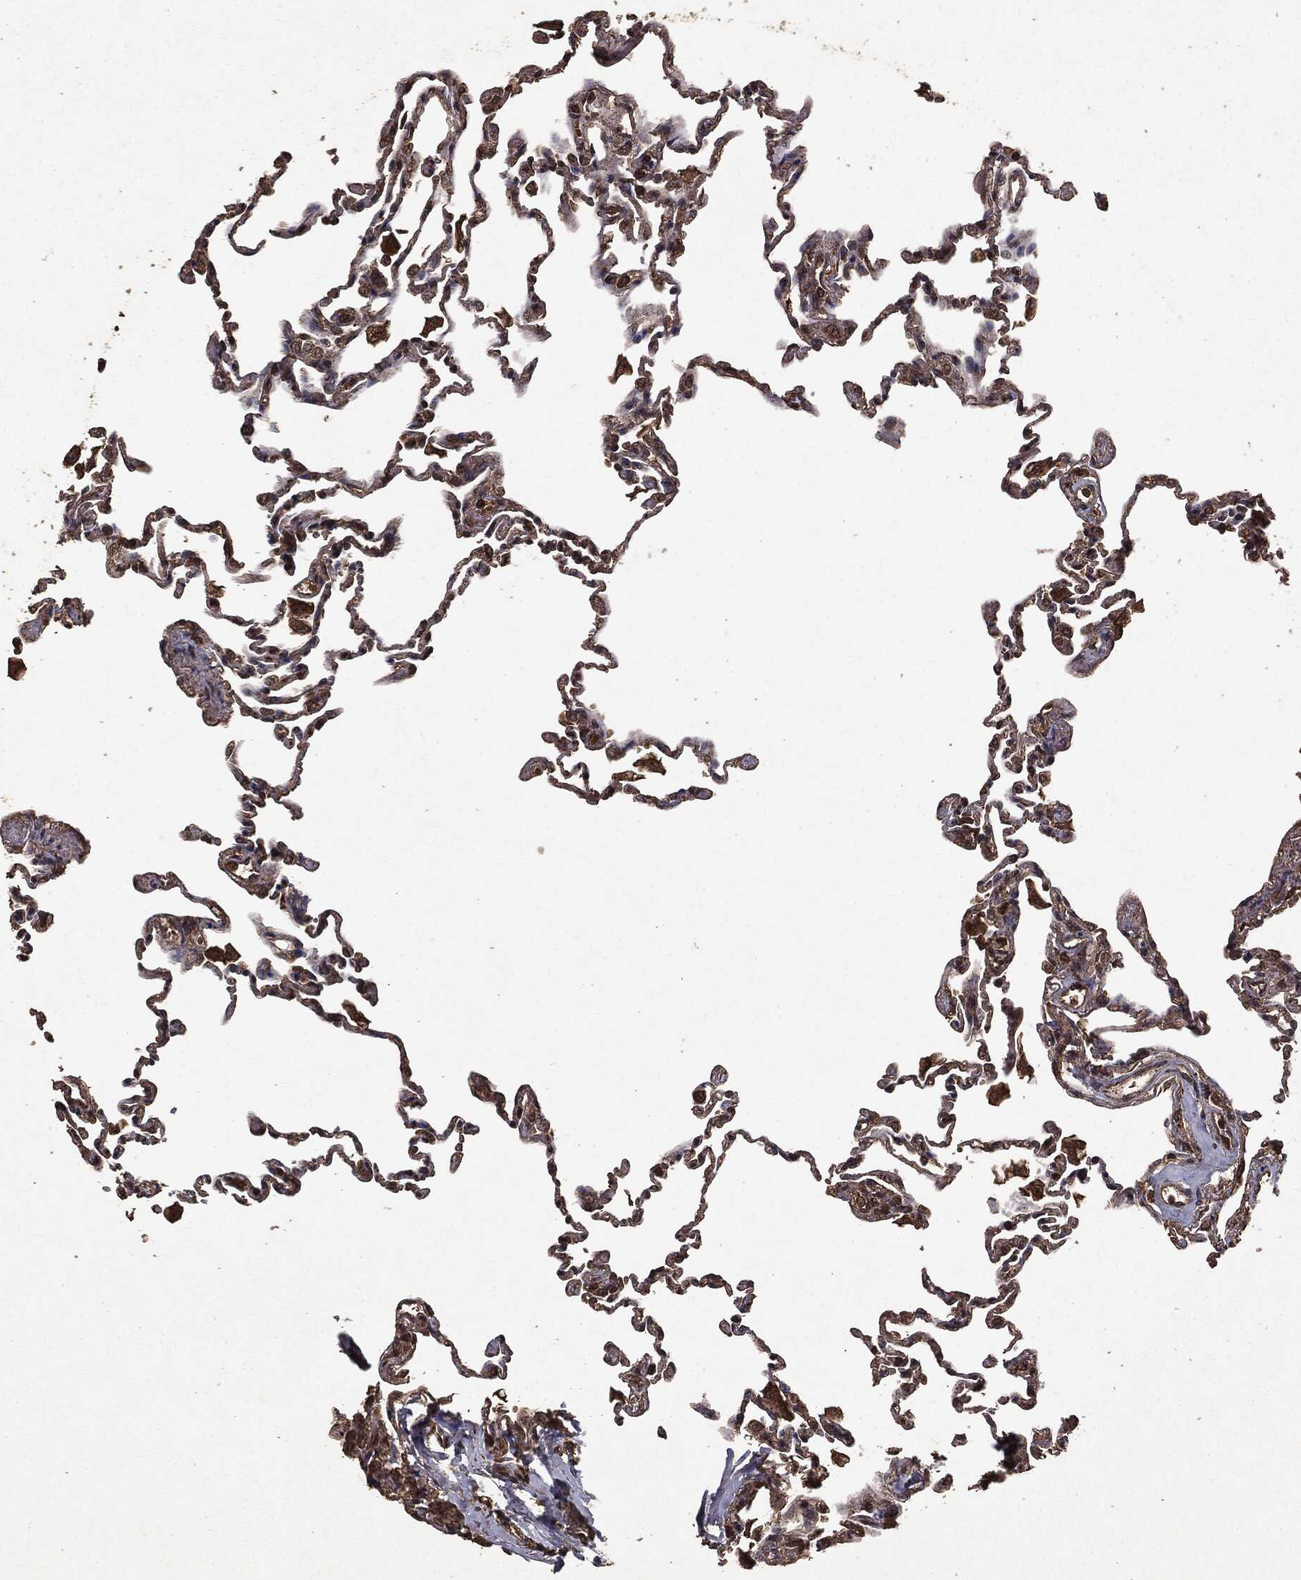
{"staining": {"intensity": "moderate", "quantity": ">75%", "location": "cytoplasmic/membranous,nuclear"}, "tissue": "lung", "cell_type": "Alveolar cells", "image_type": "normal", "snomed": [{"axis": "morphology", "description": "Normal tissue, NOS"}, {"axis": "topography", "description": "Lung"}], "caption": "Immunohistochemical staining of normal lung demonstrates >75% levels of moderate cytoplasmic/membranous,nuclear protein expression in approximately >75% of alveolar cells.", "gene": "NME1", "patient": {"sex": "female", "age": 57}}